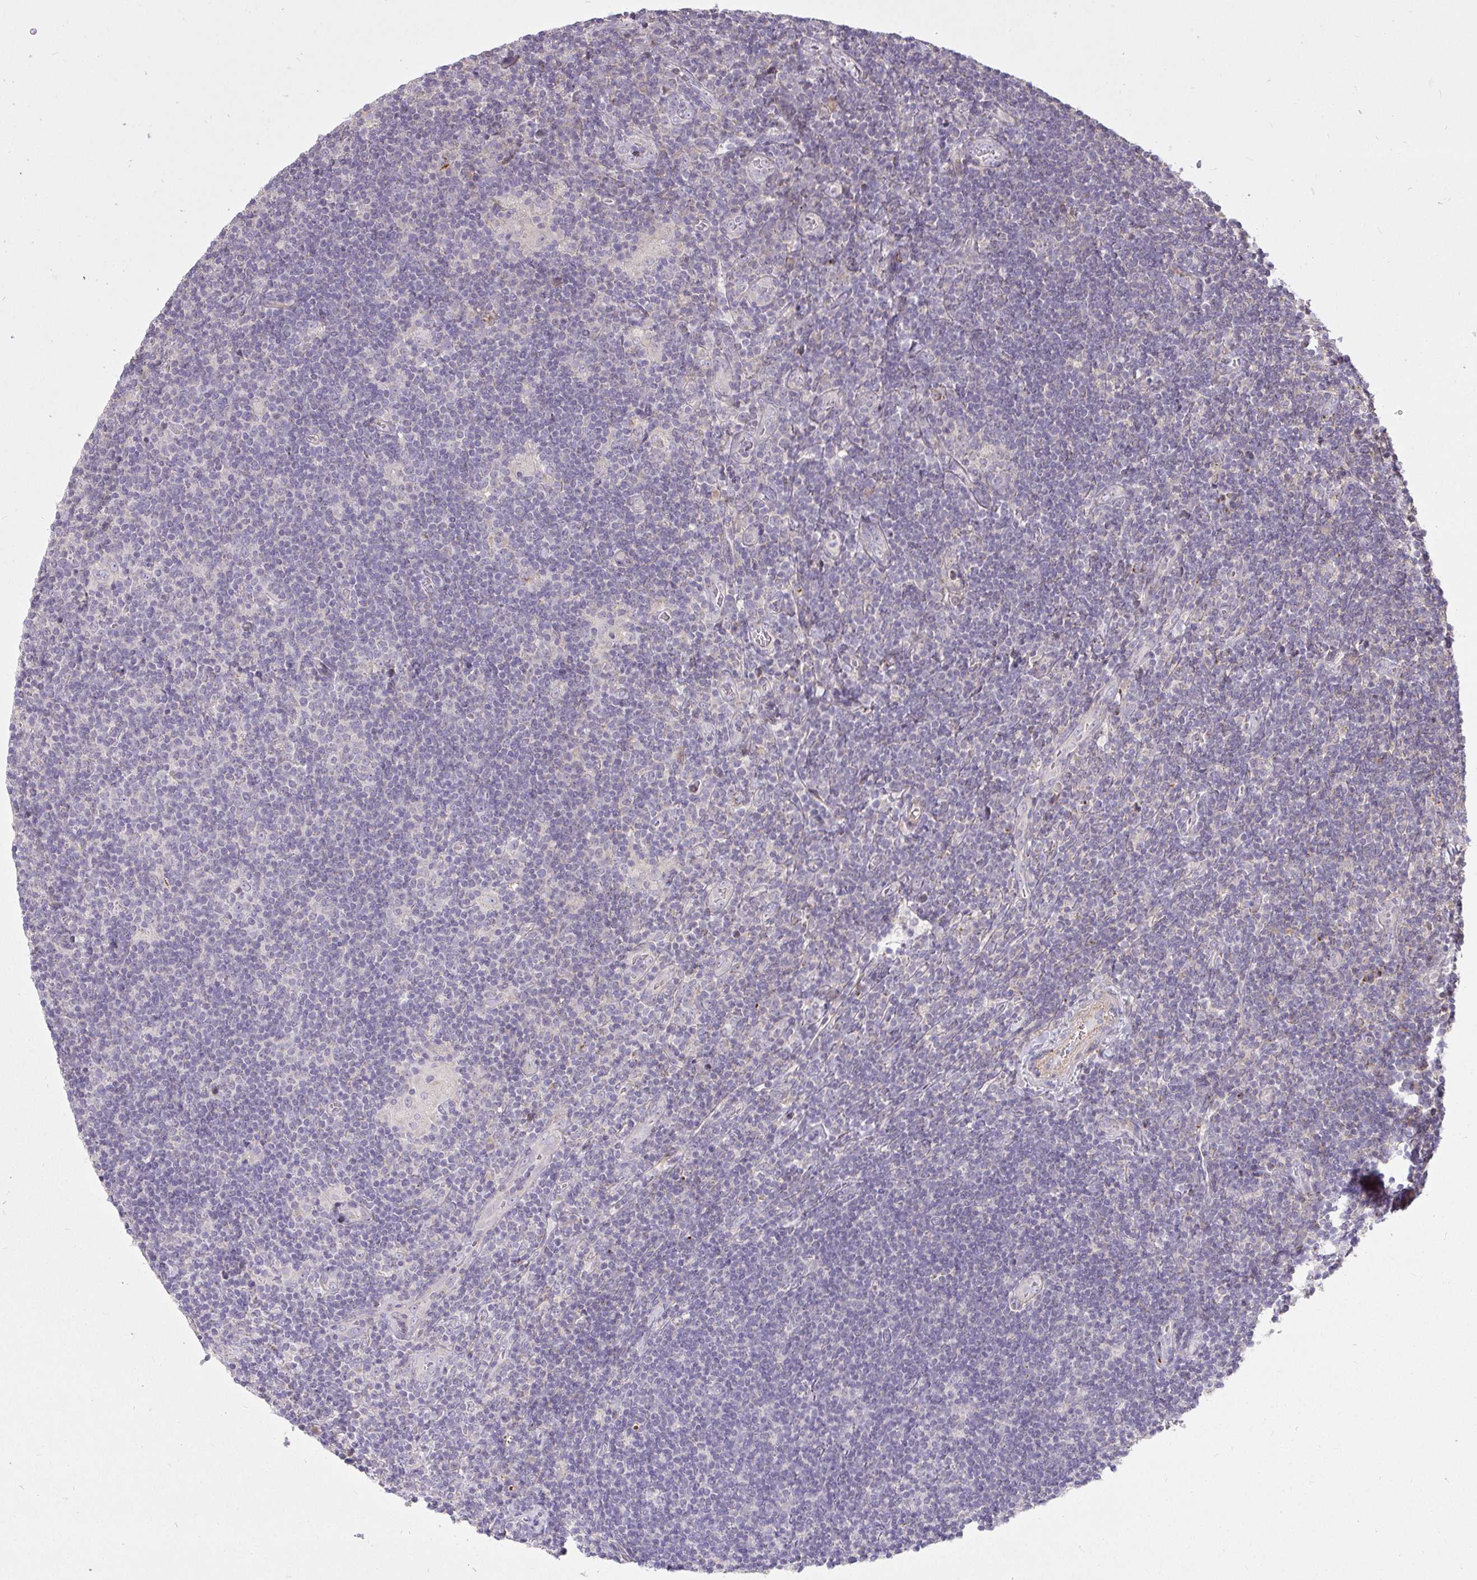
{"staining": {"intensity": "negative", "quantity": "none", "location": "none"}, "tissue": "lymphoma", "cell_type": "Tumor cells", "image_type": "cancer", "snomed": [{"axis": "morphology", "description": "Hodgkin's disease, NOS"}, {"axis": "topography", "description": "Lymph node"}], "caption": "Lymphoma was stained to show a protein in brown. There is no significant positivity in tumor cells. (DAB immunohistochemistry, high magnification).", "gene": "STRIP1", "patient": {"sex": "male", "age": 40}}